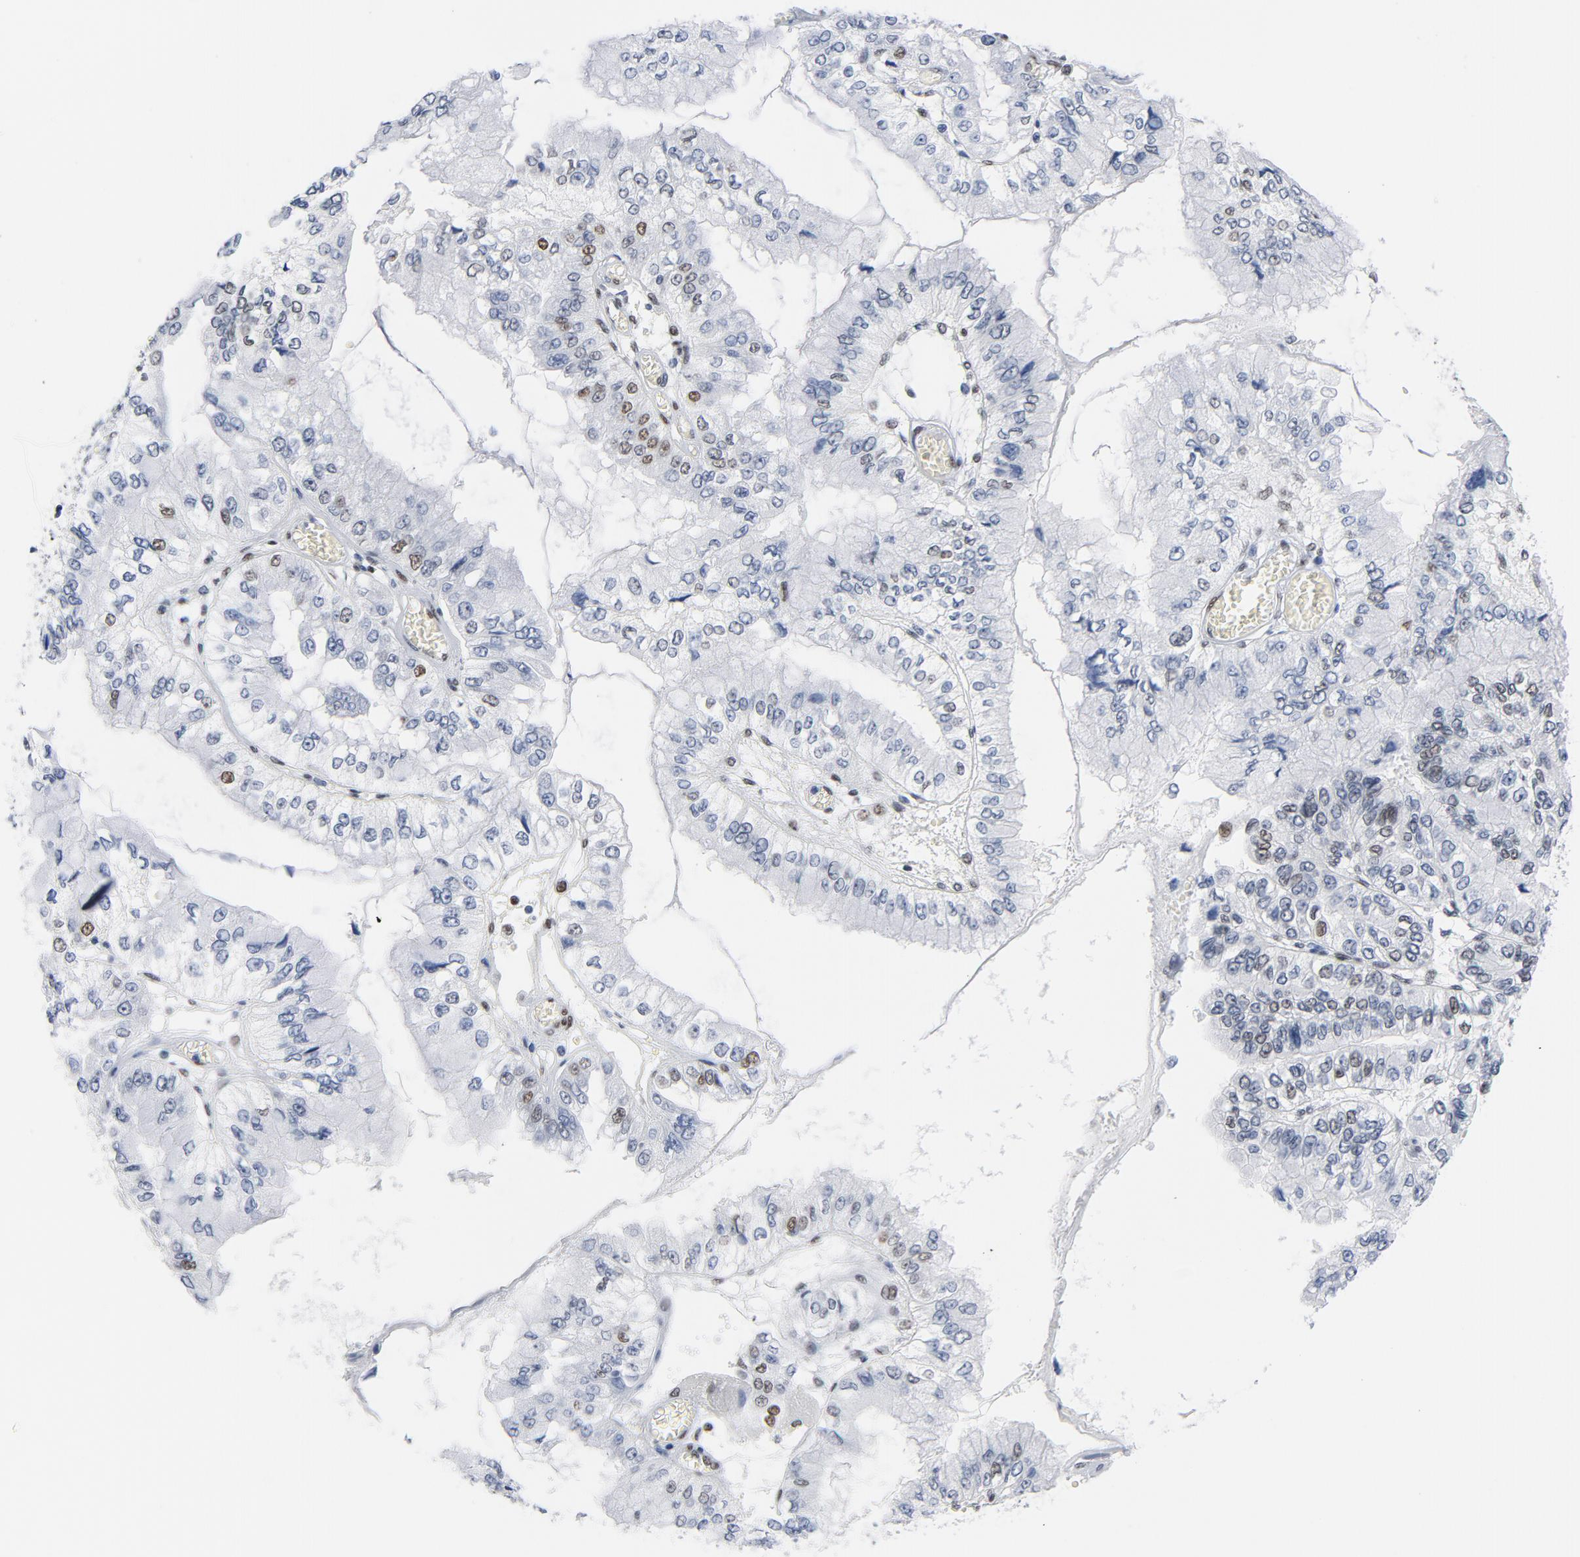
{"staining": {"intensity": "moderate", "quantity": "<25%", "location": "nuclear"}, "tissue": "liver cancer", "cell_type": "Tumor cells", "image_type": "cancer", "snomed": [{"axis": "morphology", "description": "Cholangiocarcinoma"}, {"axis": "topography", "description": "Liver"}], "caption": "Protein staining of cholangiocarcinoma (liver) tissue displays moderate nuclear staining in approximately <25% of tumor cells.", "gene": "CSTF2", "patient": {"sex": "female", "age": 79}}